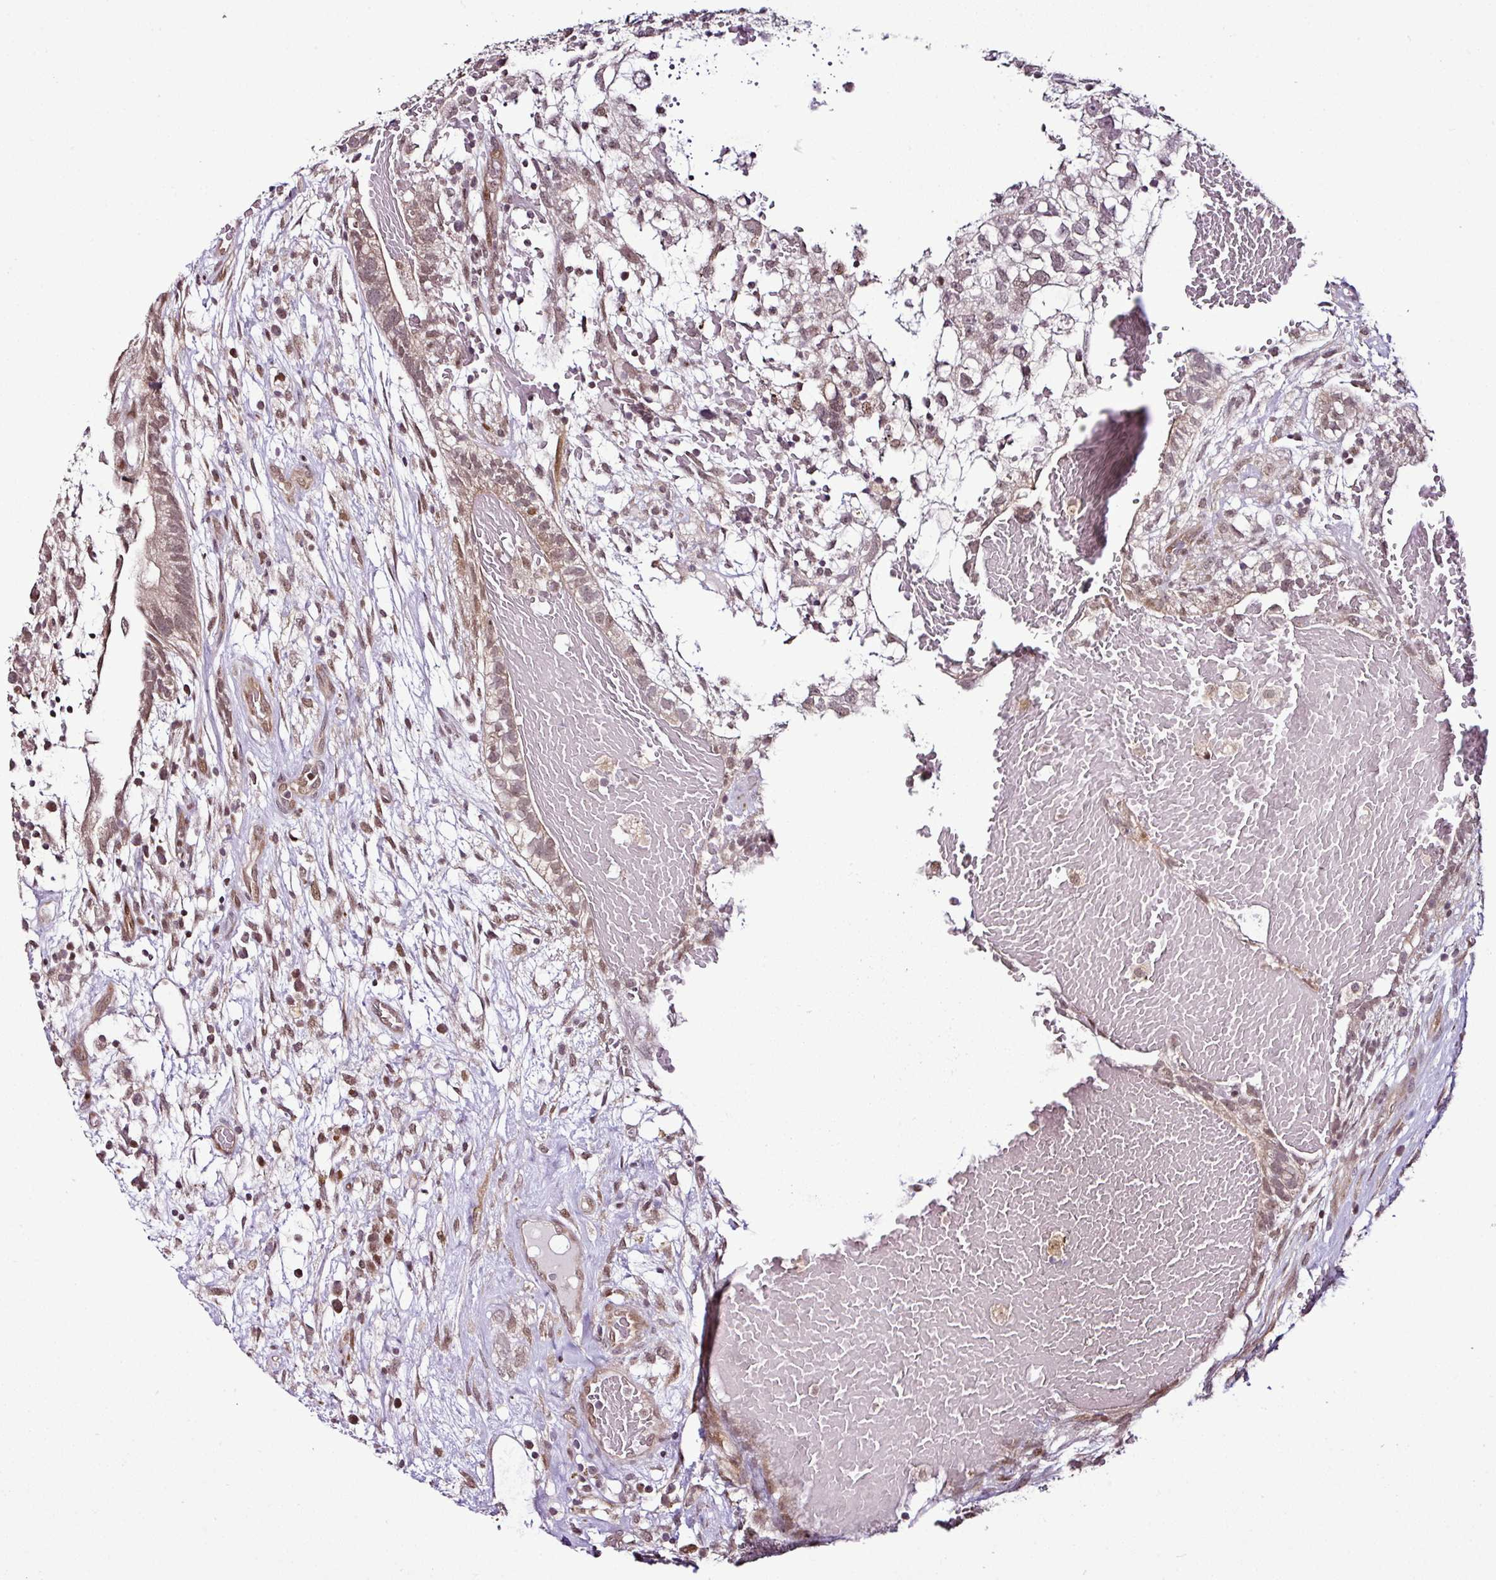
{"staining": {"intensity": "weak", "quantity": "<25%", "location": "nuclear"}, "tissue": "testis cancer", "cell_type": "Tumor cells", "image_type": "cancer", "snomed": [{"axis": "morphology", "description": "Normal tissue, NOS"}, {"axis": "morphology", "description": "Carcinoma, Embryonal, NOS"}, {"axis": "topography", "description": "Testis"}], "caption": "Tumor cells are negative for protein expression in human testis cancer (embryonal carcinoma).", "gene": "COPRS", "patient": {"sex": "male", "age": 32}}